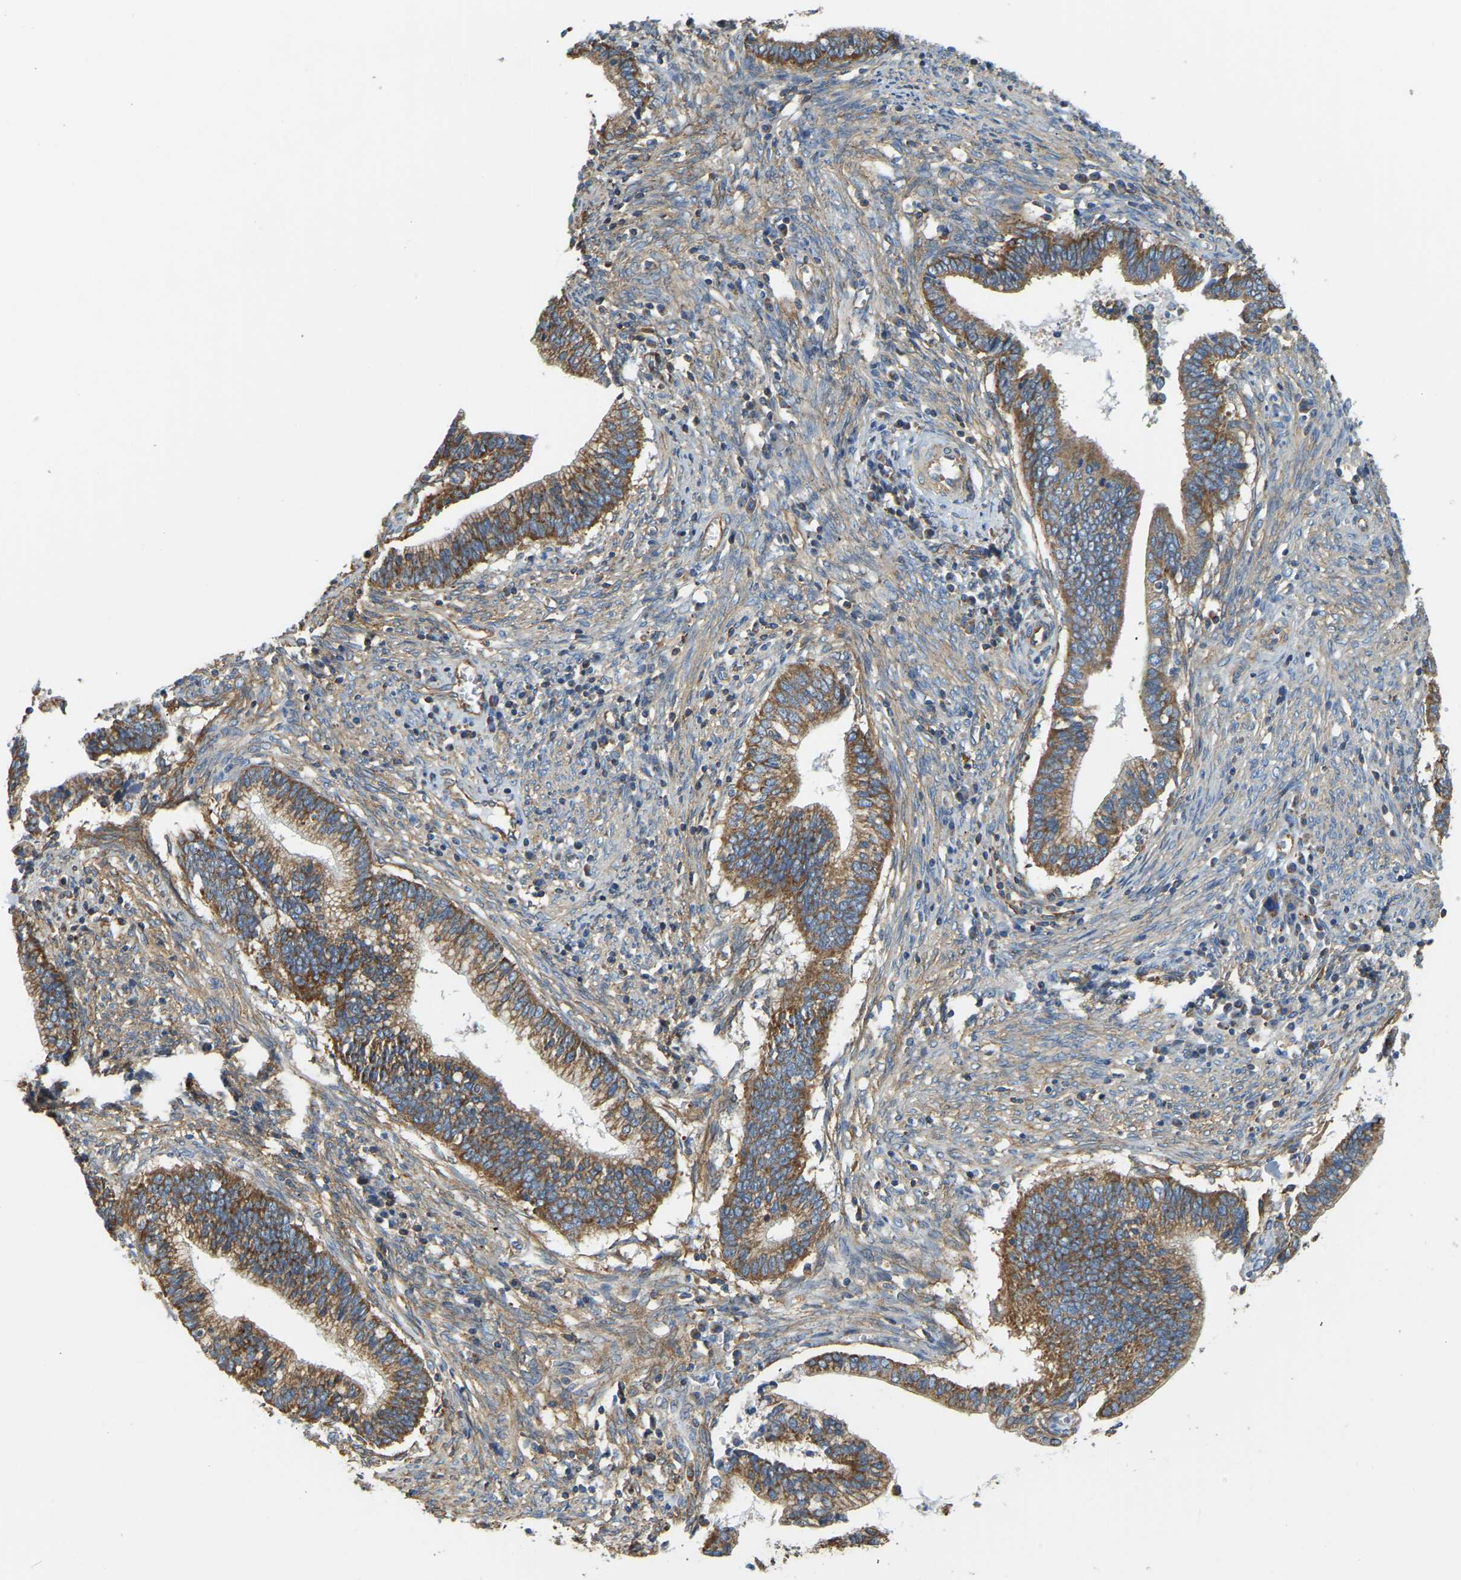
{"staining": {"intensity": "moderate", "quantity": ">75%", "location": "cytoplasmic/membranous"}, "tissue": "cervical cancer", "cell_type": "Tumor cells", "image_type": "cancer", "snomed": [{"axis": "morphology", "description": "Adenocarcinoma, NOS"}, {"axis": "topography", "description": "Cervix"}], "caption": "Immunohistochemistry (DAB (3,3'-diaminobenzidine)) staining of cervical adenocarcinoma exhibits moderate cytoplasmic/membranous protein expression in approximately >75% of tumor cells.", "gene": "AHNAK", "patient": {"sex": "female", "age": 44}}